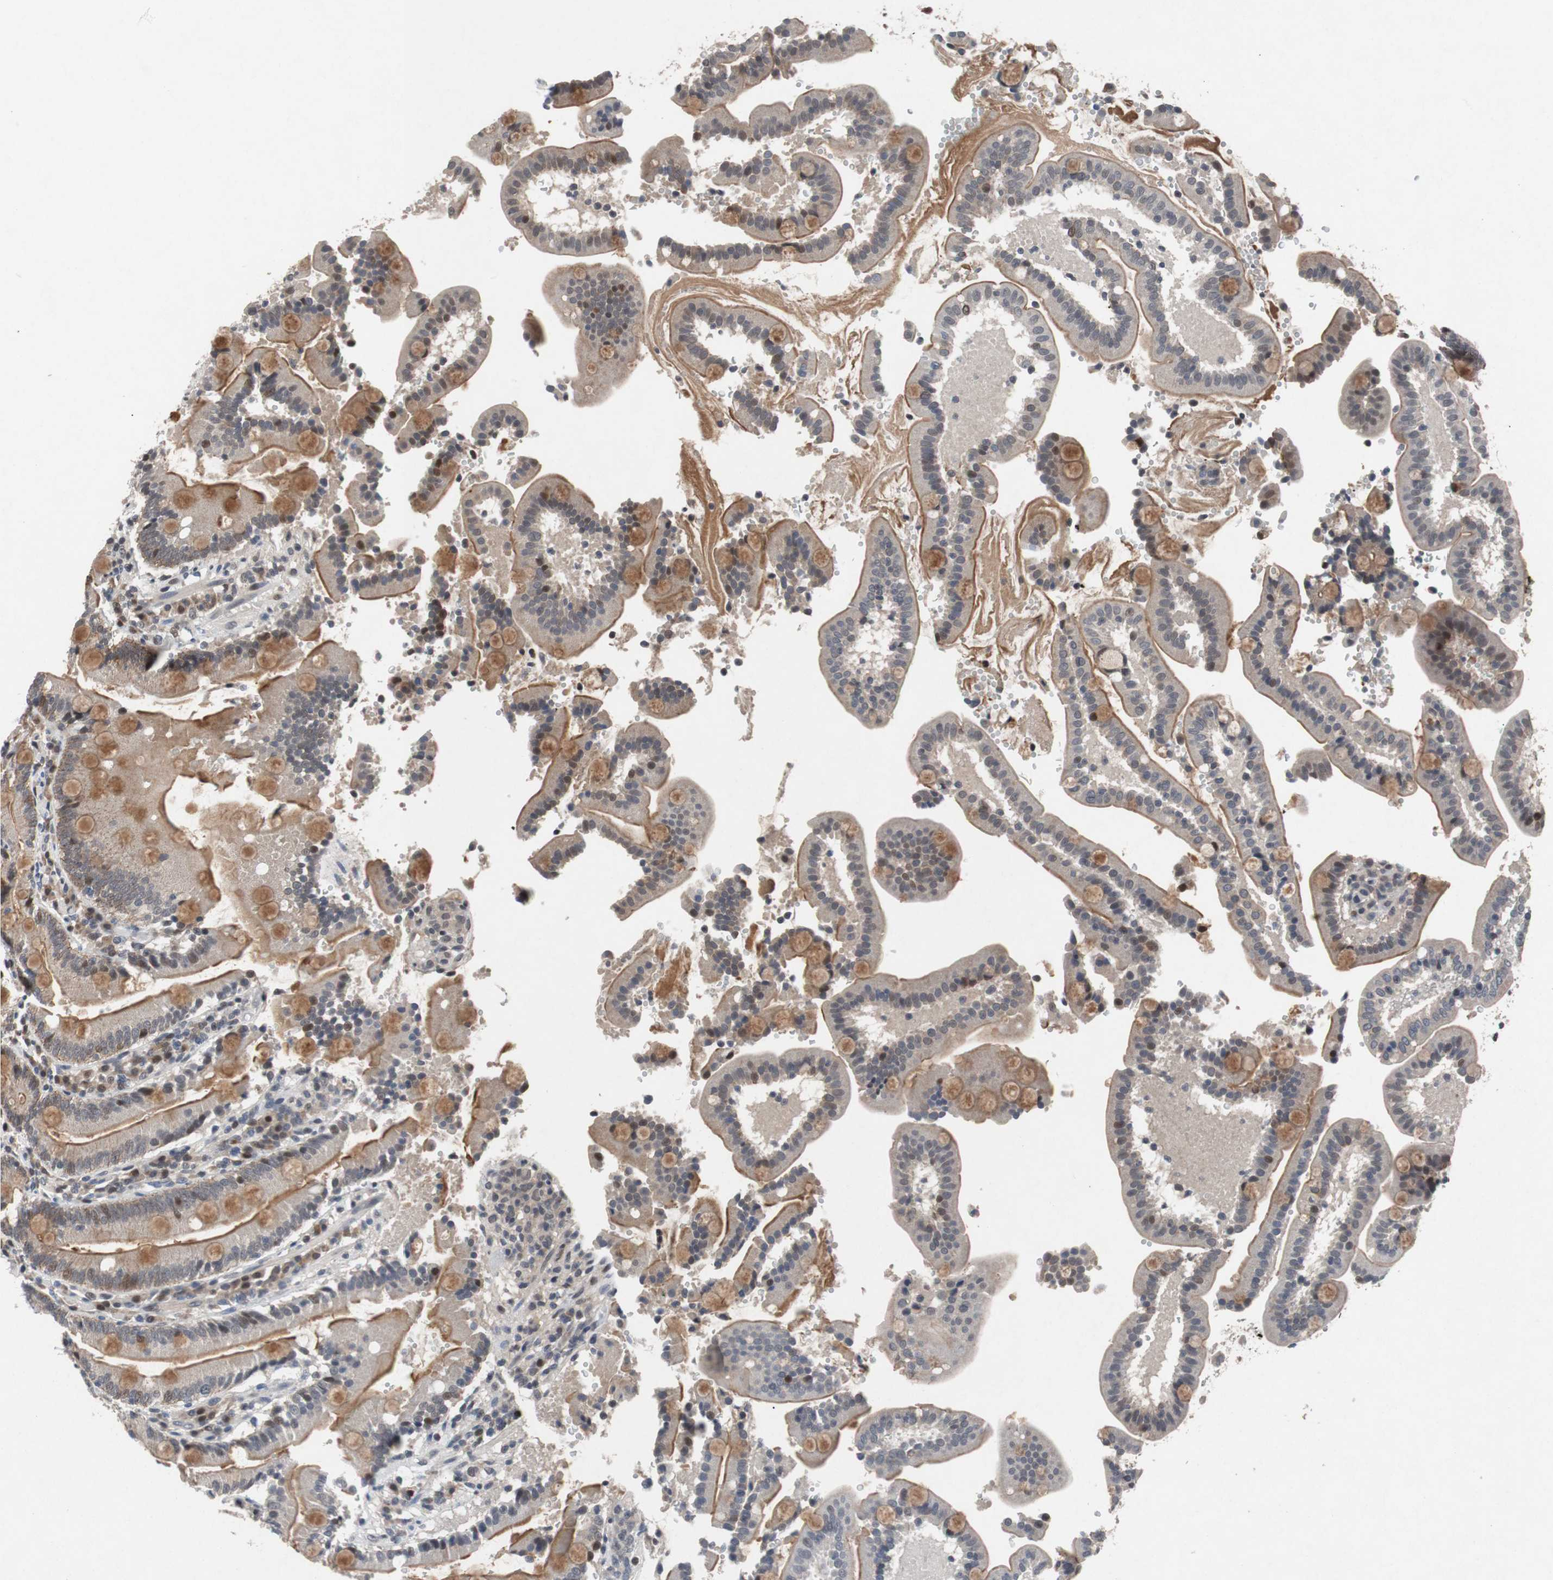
{"staining": {"intensity": "strong", "quantity": ">75%", "location": "cytoplasmic/membranous"}, "tissue": "duodenum", "cell_type": "Glandular cells", "image_type": "normal", "snomed": [{"axis": "morphology", "description": "Normal tissue, NOS"}, {"axis": "topography", "description": "Small intestine, NOS"}], "caption": "Duodenum was stained to show a protein in brown. There is high levels of strong cytoplasmic/membranous positivity in about >75% of glandular cells. (DAB IHC, brown staining for protein, blue staining for nuclei).", "gene": "TP63", "patient": {"sex": "female", "age": 71}}